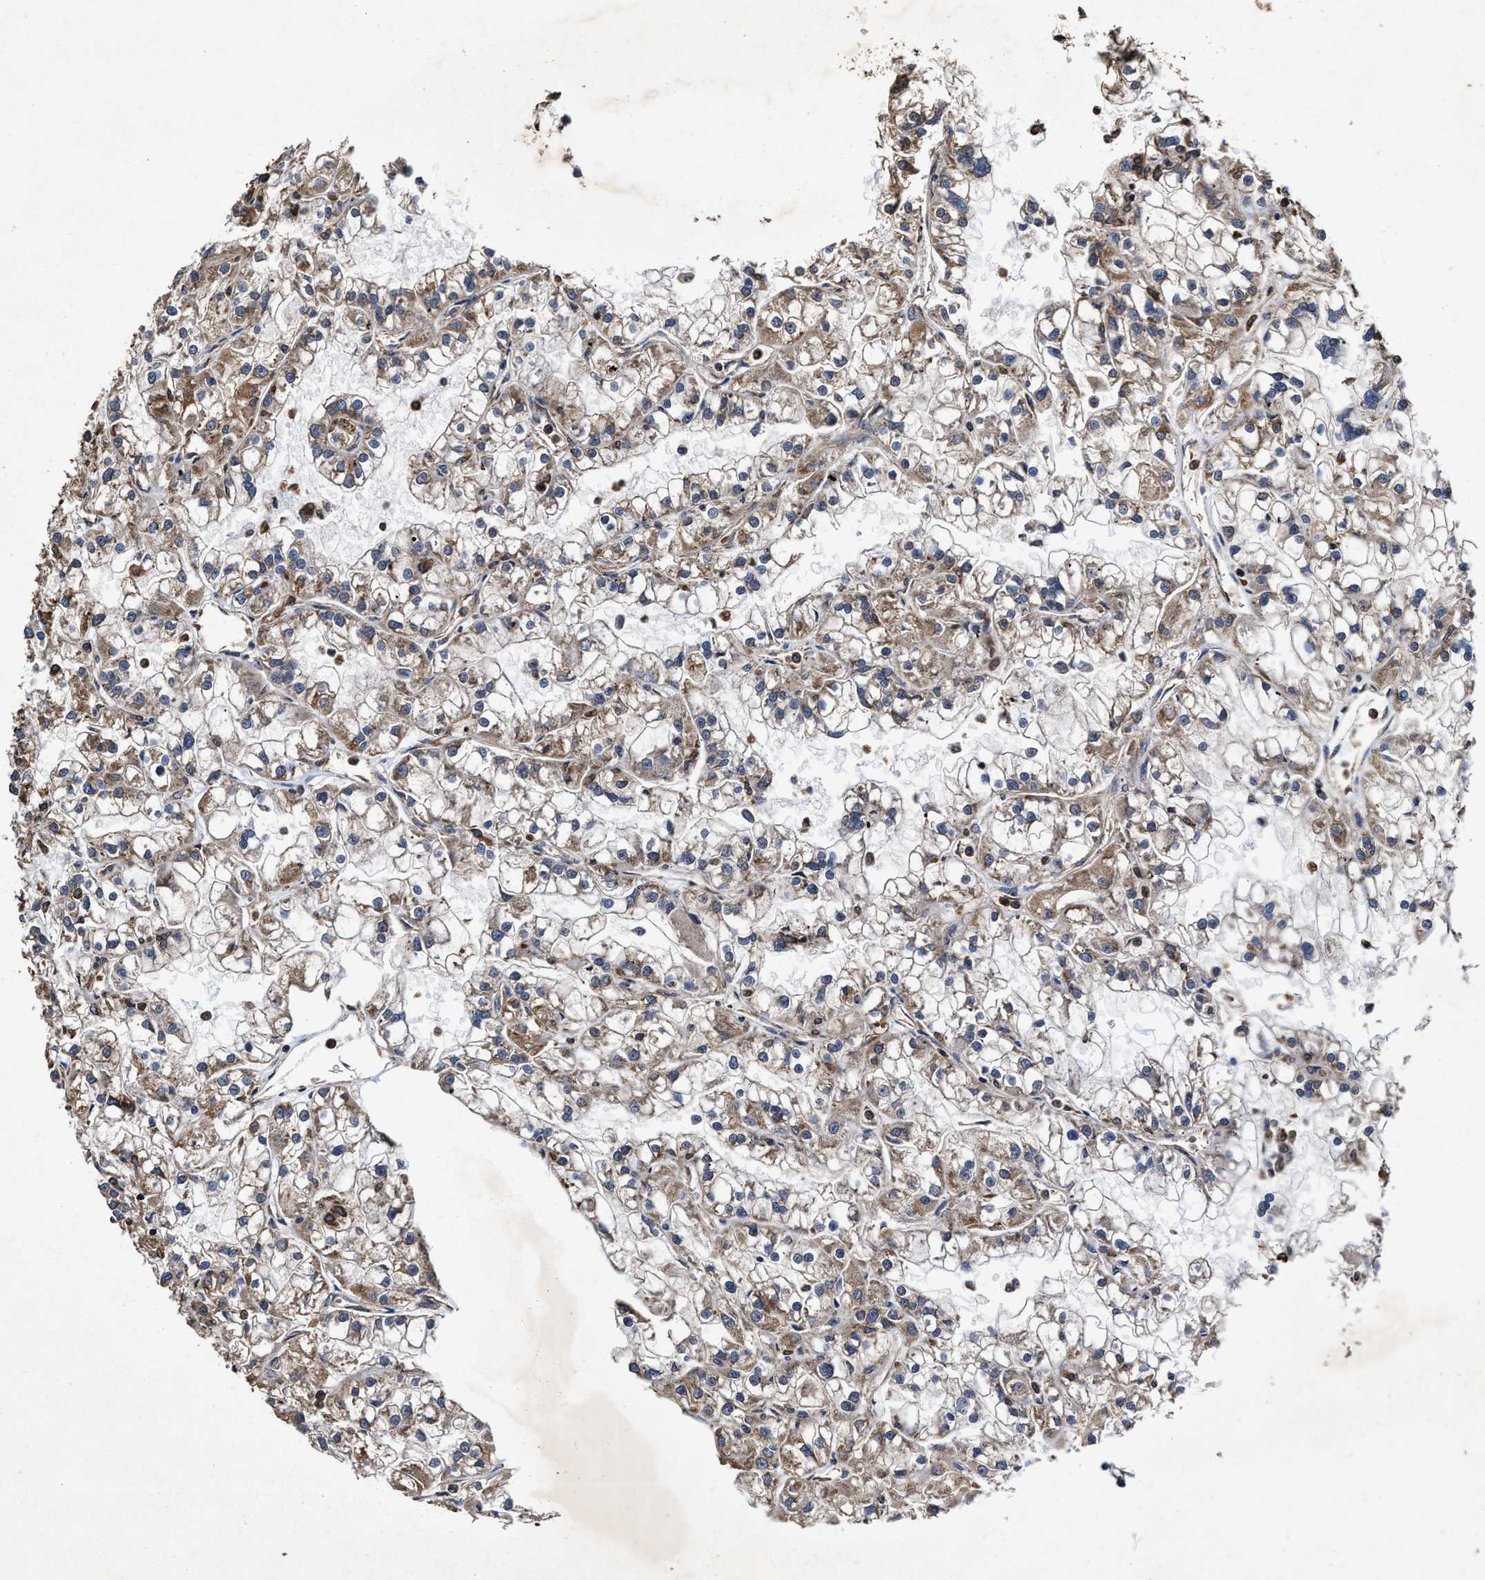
{"staining": {"intensity": "moderate", "quantity": ">75%", "location": "cytoplasmic/membranous"}, "tissue": "renal cancer", "cell_type": "Tumor cells", "image_type": "cancer", "snomed": [{"axis": "morphology", "description": "Adenocarcinoma, NOS"}, {"axis": "topography", "description": "Kidney"}], "caption": "The image shows immunohistochemical staining of adenocarcinoma (renal). There is moderate cytoplasmic/membranous expression is seen in about >75% of tumor cells.", "gene": "SFXN4", "patient": {"sex": "female", "age": 52}}